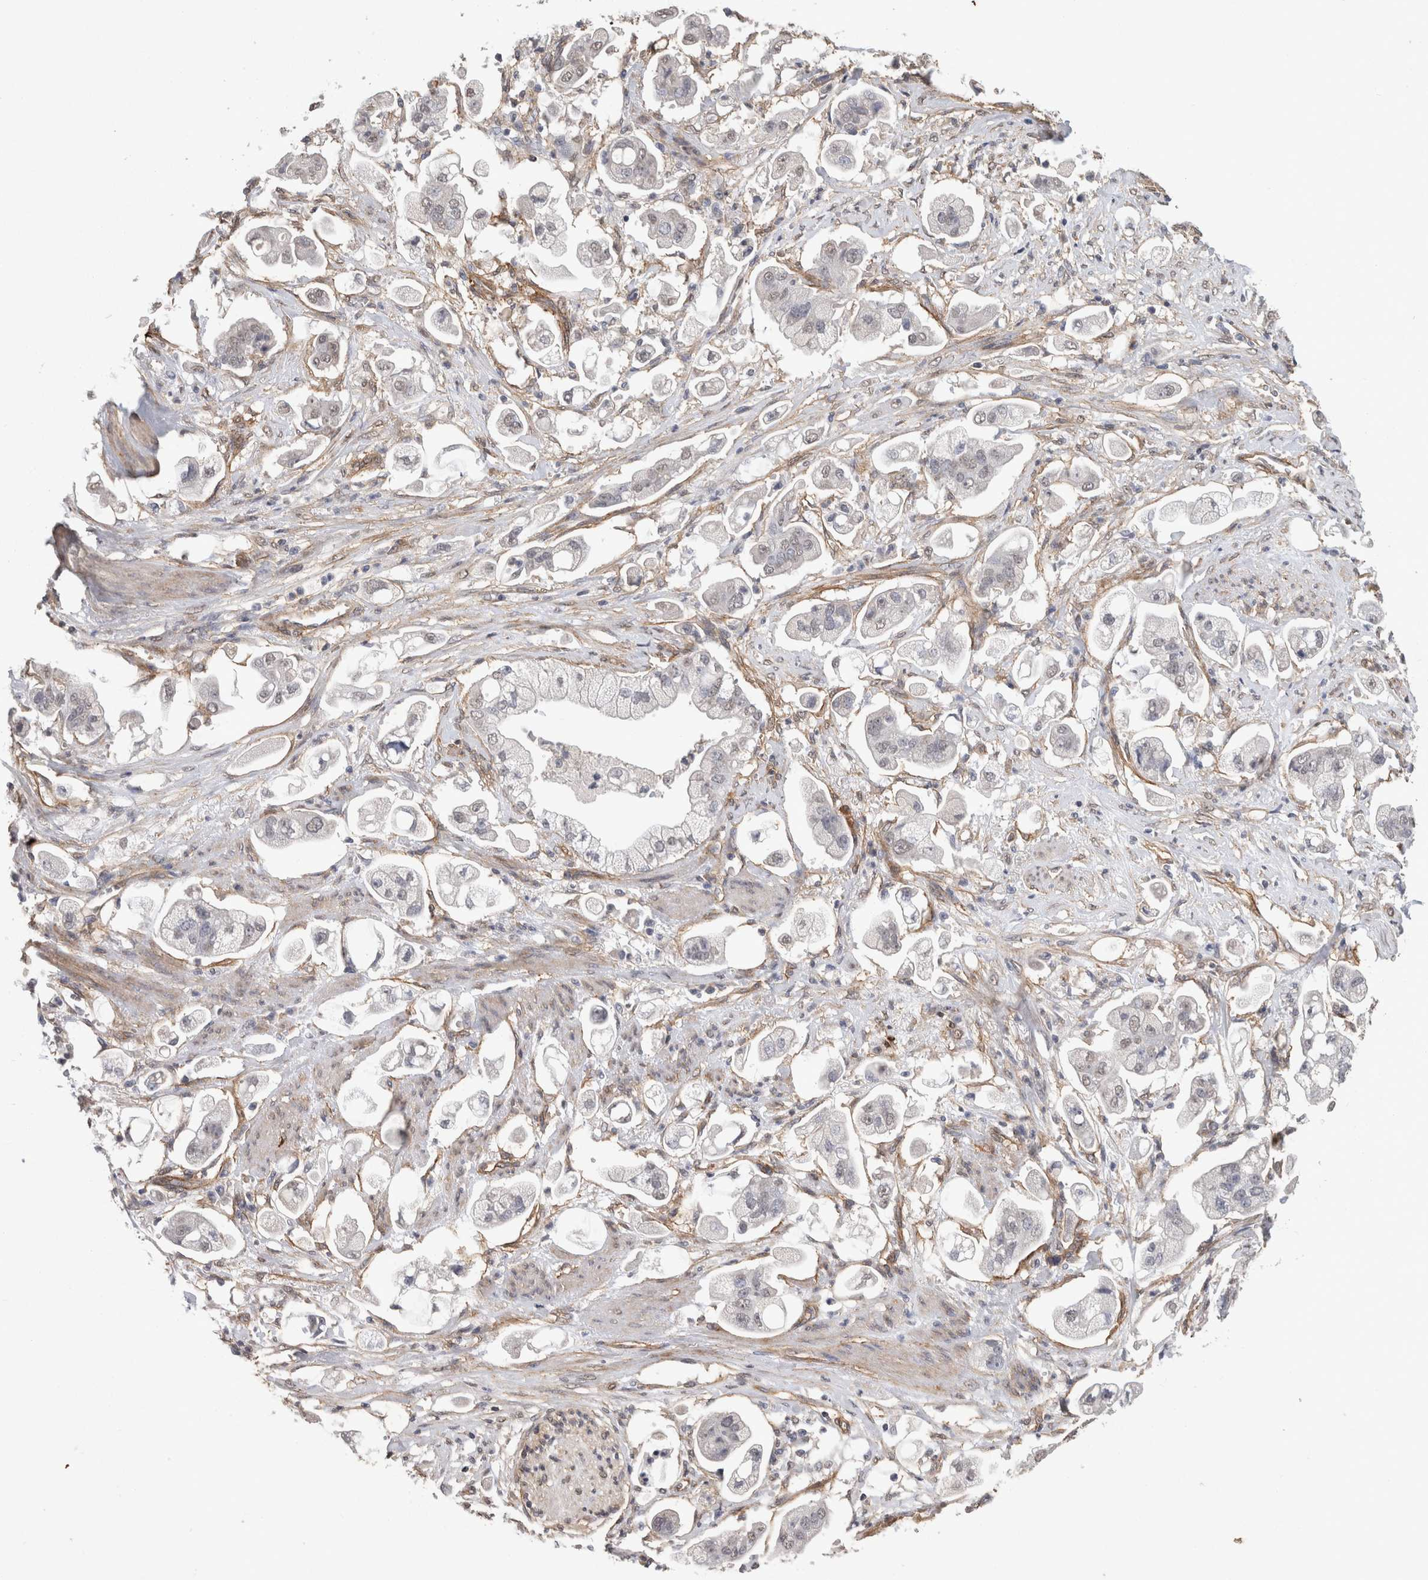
{"staining": {"intensity": "negative", "quantity": "none", "location": "none"}, "tissue": "stomach cancer", "cell_type": "Tumor cells", "image_type": "cancer", "snomed": [{"axis": "morphology", "description": "Adenocarcinoma, NOS"}, {"axis": "topography", "description": "Stomach"}], "caption": "The image reveals no significant positivity in tumor cells of stomach cancer. Nuclei are stained in blue.", "gene": "RECK", "patient": {"sex": "male", "age": 62}}